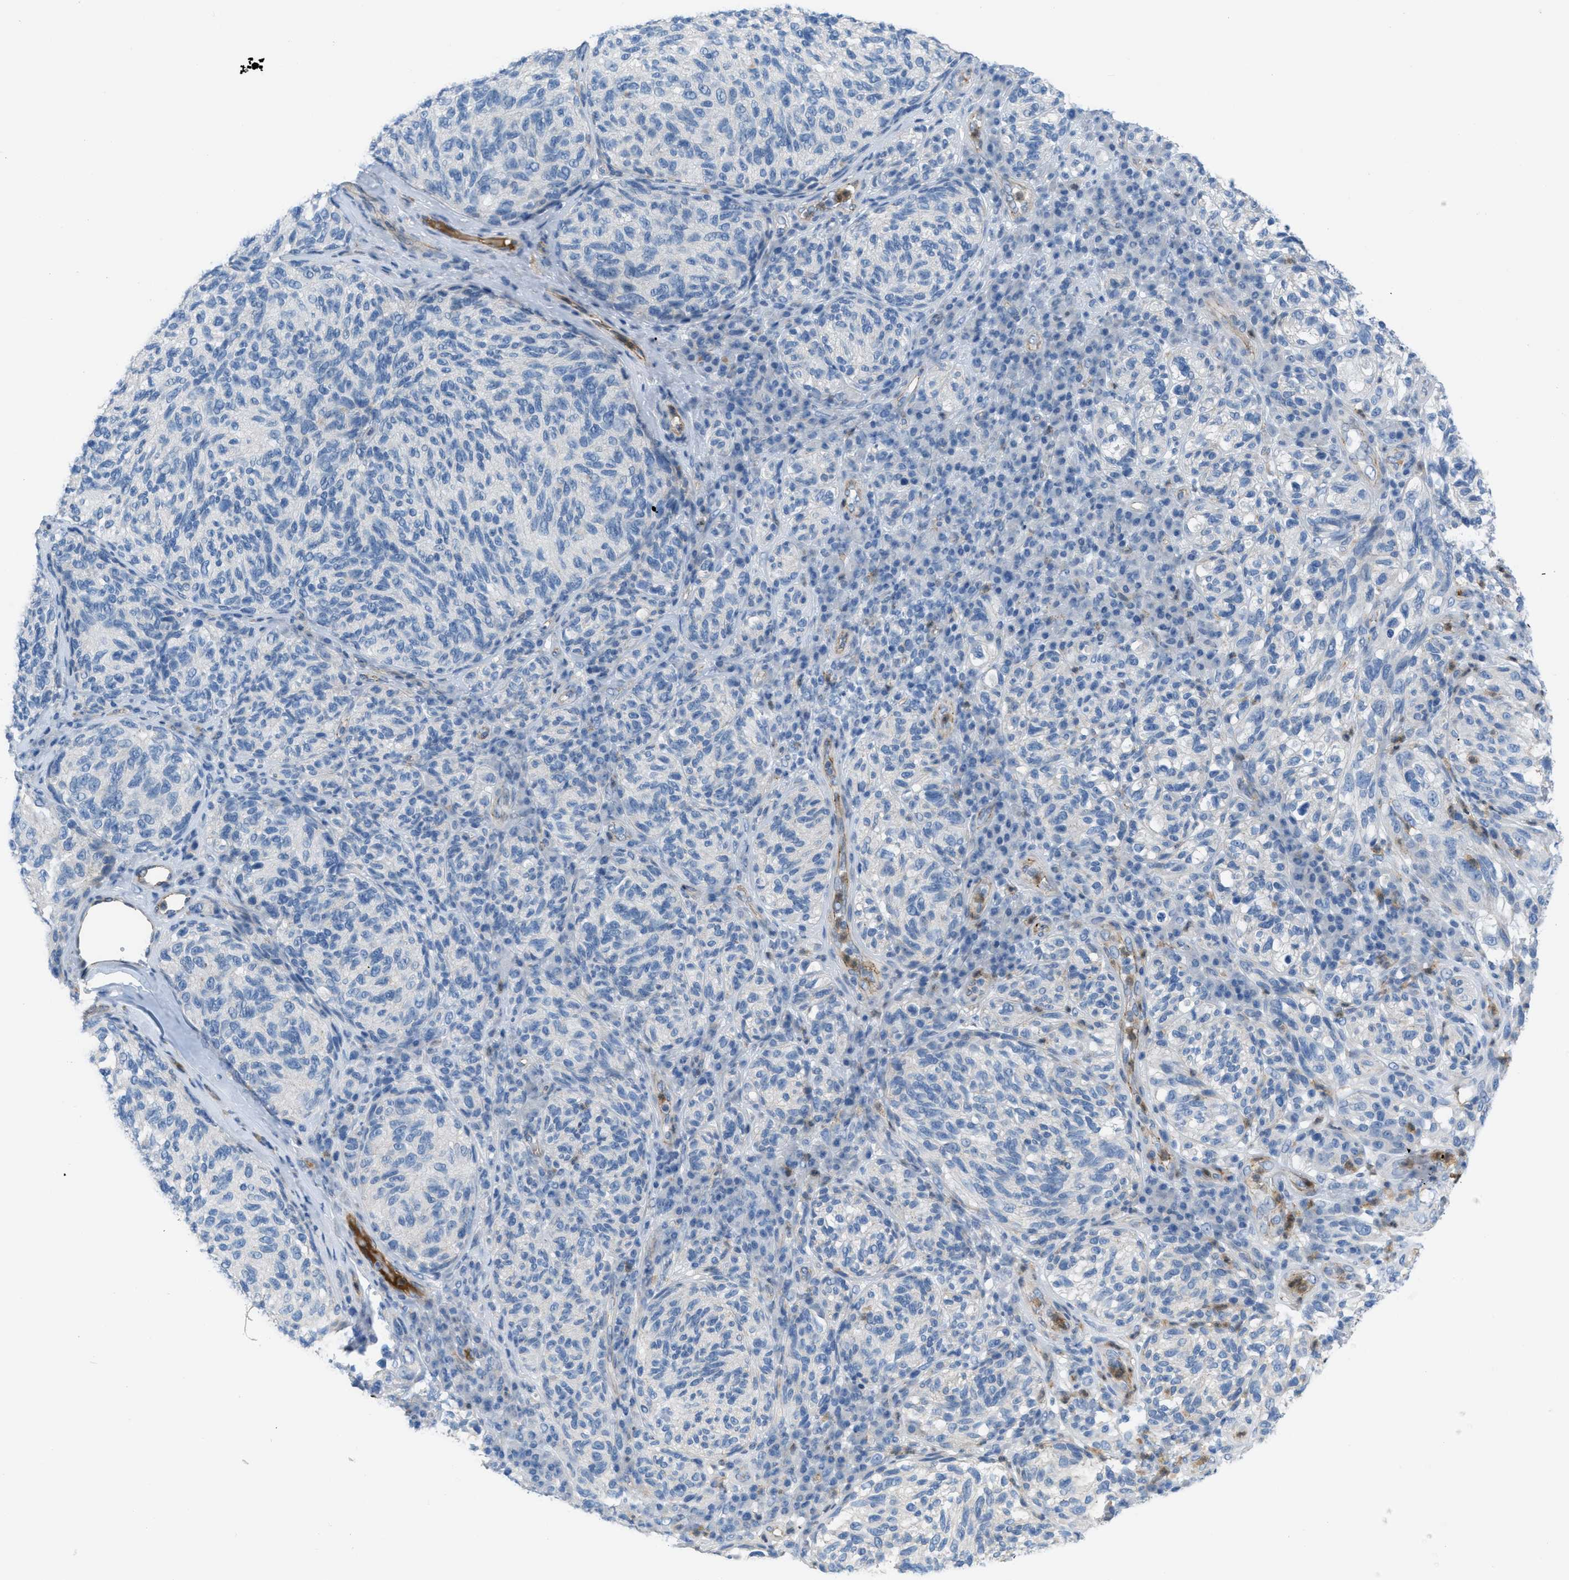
{"staining": {"intensity": "negative", "quantity": "none", "location": "none"}, "tissue": "melanoma", "cell_type": "Tumor cells", "image_type": "cancer", "snomed": [{"axis": "morphology", "description": "Malignant melanoma, NOS"}, {"axis": "topography", "description": "Skin"}], "caption": "This is a photomicrograph of immunohistochemistry staining of melanoma, which shows no positivity in tumor cells. (DAB immunohistochemistry visualized using brightfield microscopy, high magnification).", "gene": "CRB3", "patient": {"sex": "female", "age": 73}}